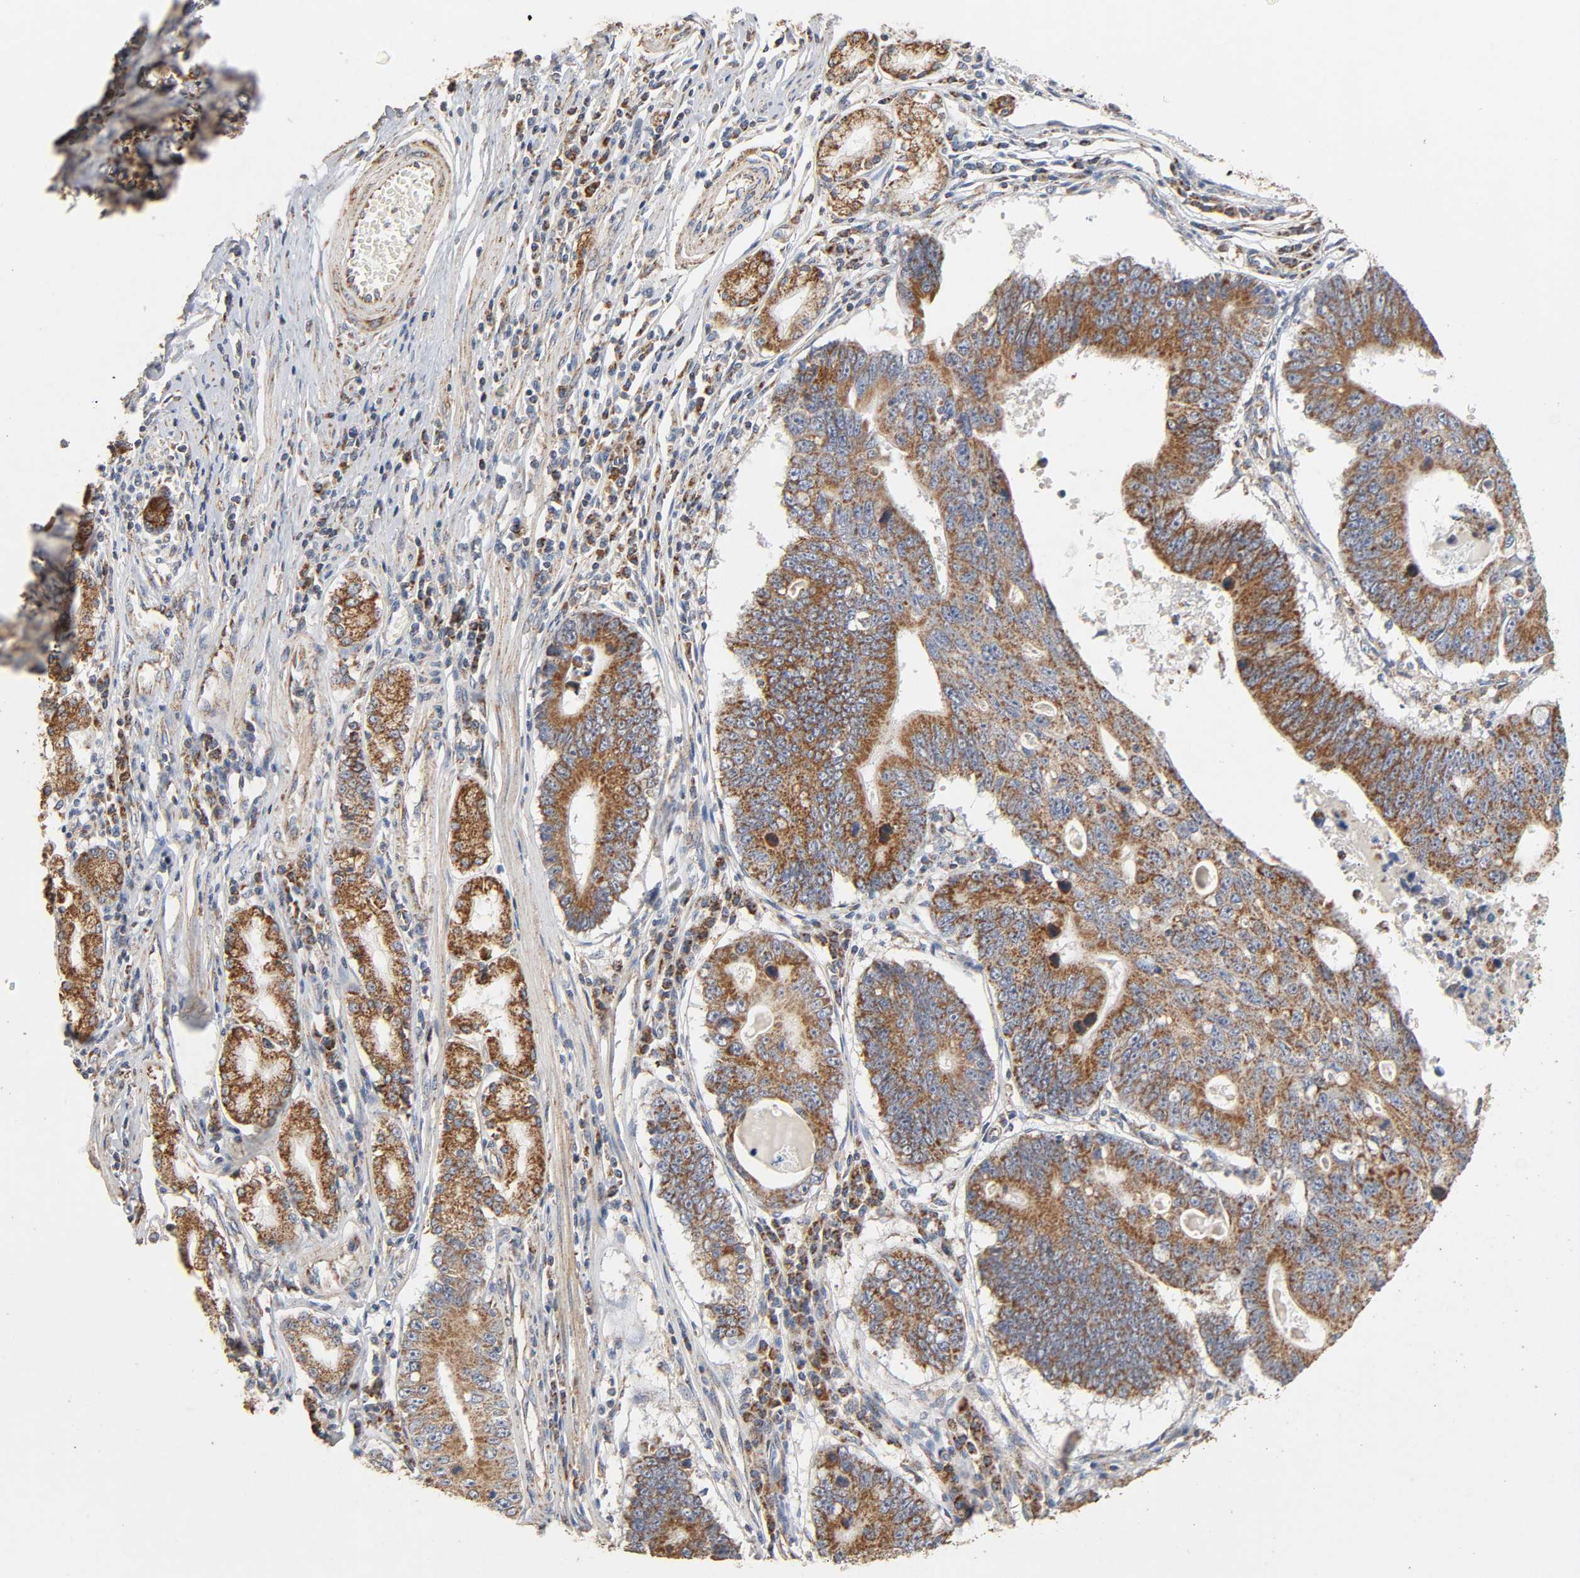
{"staining": {"intensity": "moderate", "quantity": ">75%", "location": "cytoplasmic/membranous"}, "tissue": "stomach cancer", "cell_type": "Tumor cells", "image_type": "cancer", "snomed": [{"axis": "morphology", "description": "Adenocarcinoma, NOS"}, {"axis": "topography", "description": "Stomach"}], "caption": "Stomach cancer (adenocarcinoma) was stained to show a protein in brown. There is medium levels of moderate cytoplasmic/membranous positivity in approximately >75% of tumor cells. The staining was performed using DAB, with brown indicating positive protein expression. Nuclei are stained blue with hematoxylin.", "gene": "NDUFS3", "patient": {"sex": "male", "age": 59}}